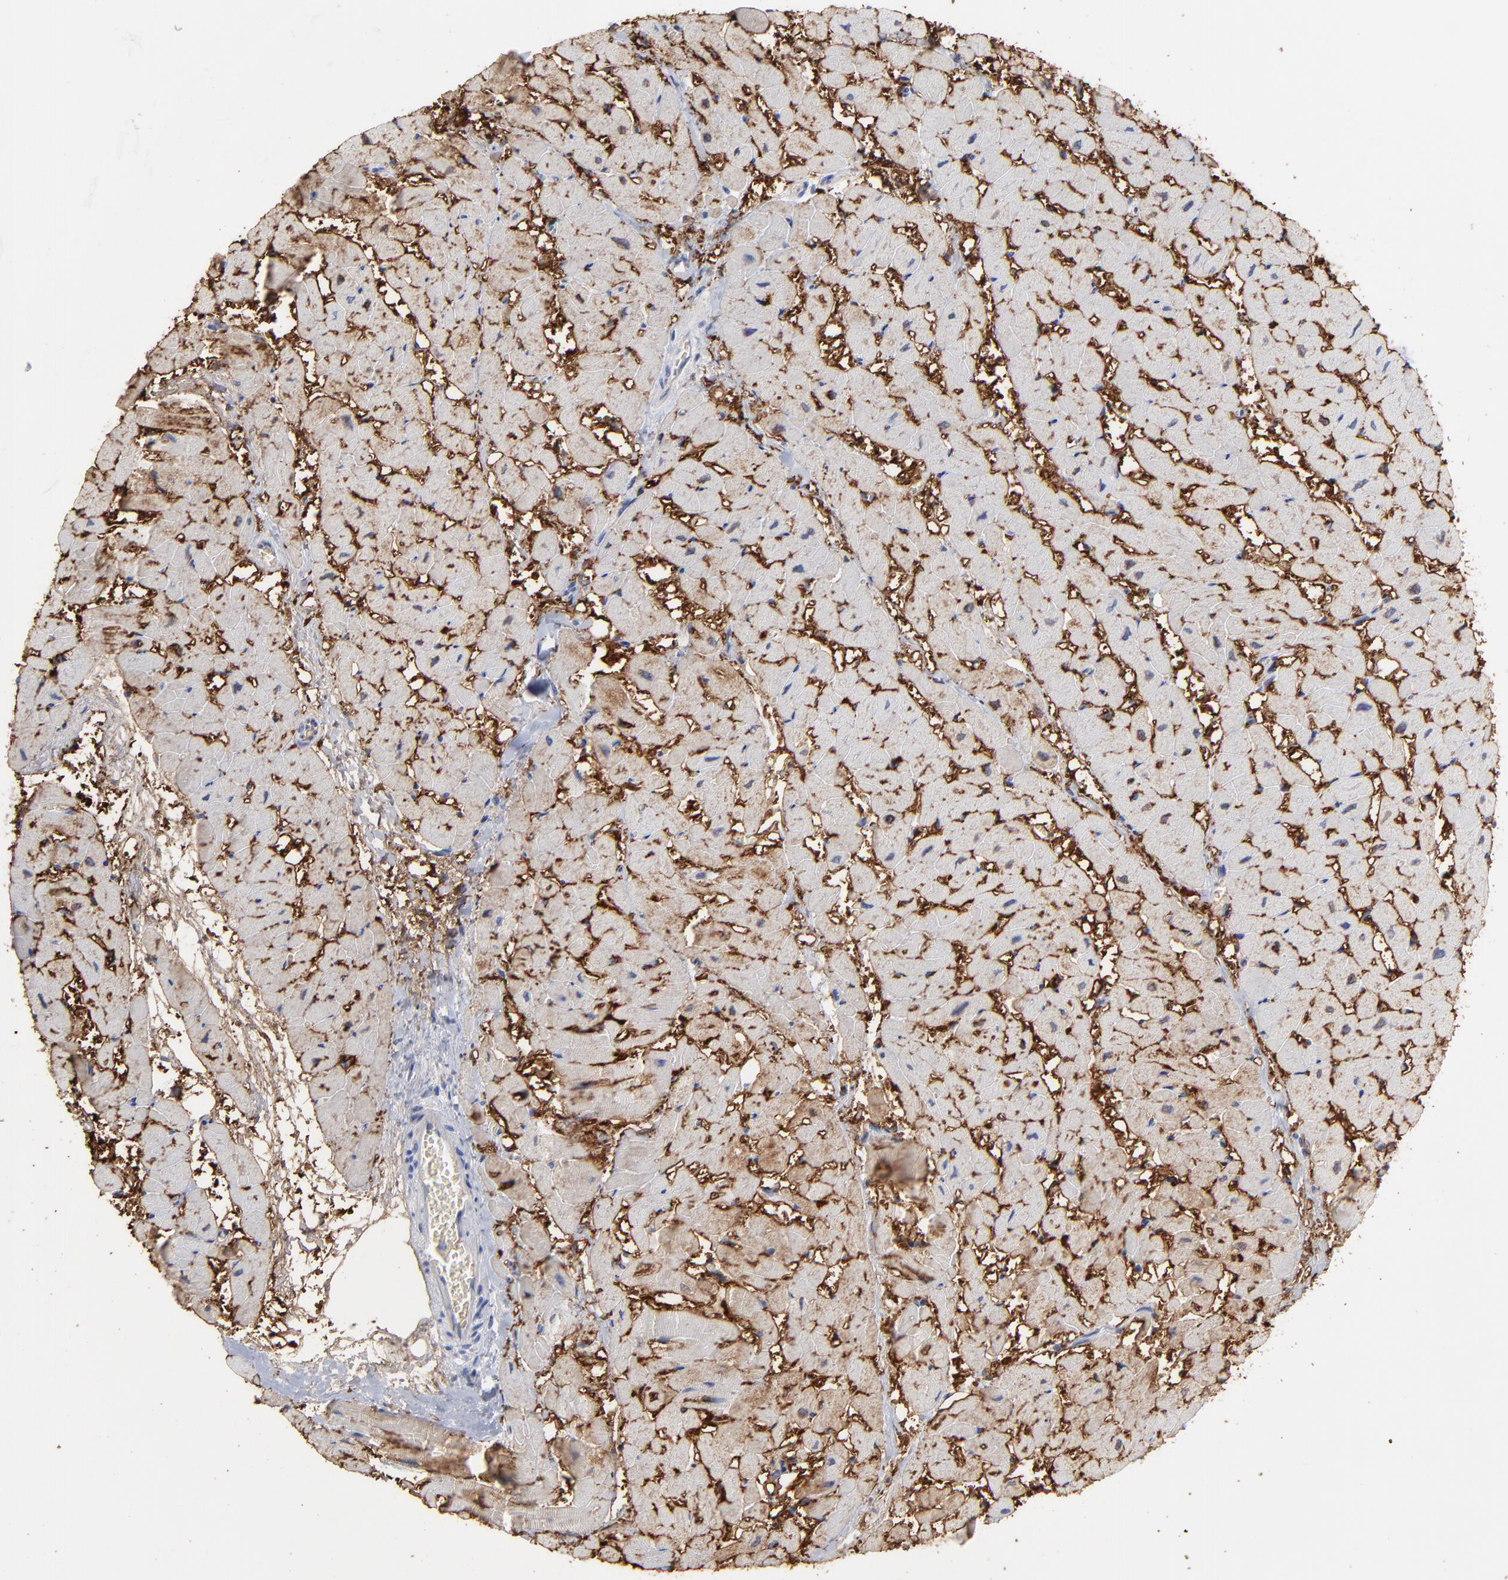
{"staining": {"intensity": "strong", "quantity": ">75%", "location": "cytoplasmic/membranous"}, "tissue": "heart muscle", "cell_type": "Cardiomyocytes", "image_type": "normal", "snomed": [{"axis": "morphology", "description": "Normal tissue, NOS"}, {"axis": "topography", "description": "Heart"}], "caption": "Immunohistochemistry (IHC) of unremarkable human heart muscle shows high levels of strong cytoplasmic/membranous expression in about >75% of cardiomyocytes.", "gene": "CNTN3", "patient": {"sex": "male", "age": 45}}